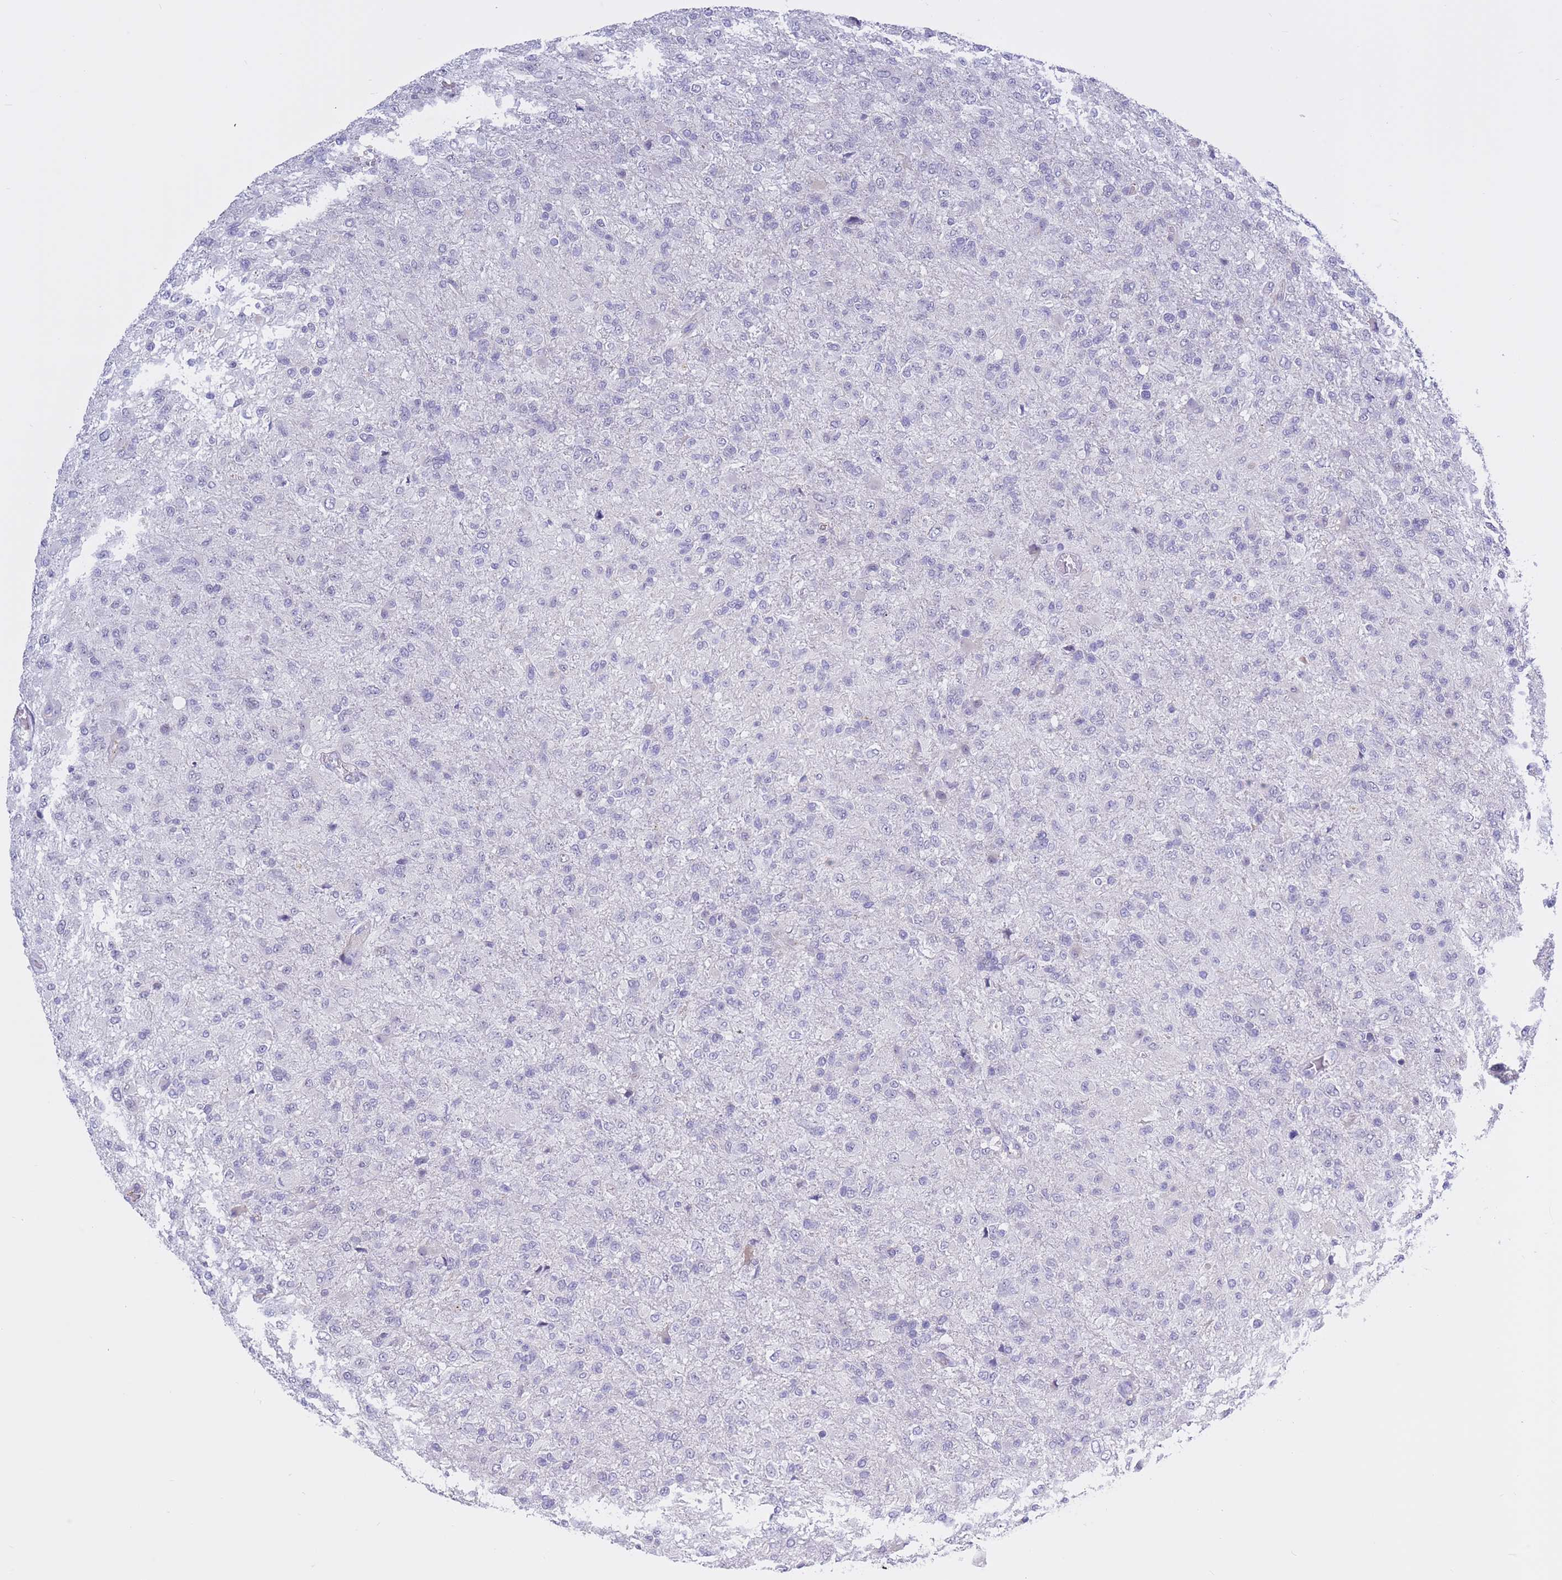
{"staining": {"intensity": "negative", "quantity": "none", "location": "none"}, "tissue": "glioma", "cell_type": "Tumor cells", "image_type": "cancer", "snomed": [{"axis": "morphology", "description": "Glioma, malignant, High grade"}, {"axis": "topography", "description": "Brain"}], "caption": "An image of malignant glioma (high-grade) stained for a protein demonstrates no brown staining in tumor cells.", "gene": "BOP1", "patient": {"sex": "female", "age": 74}}